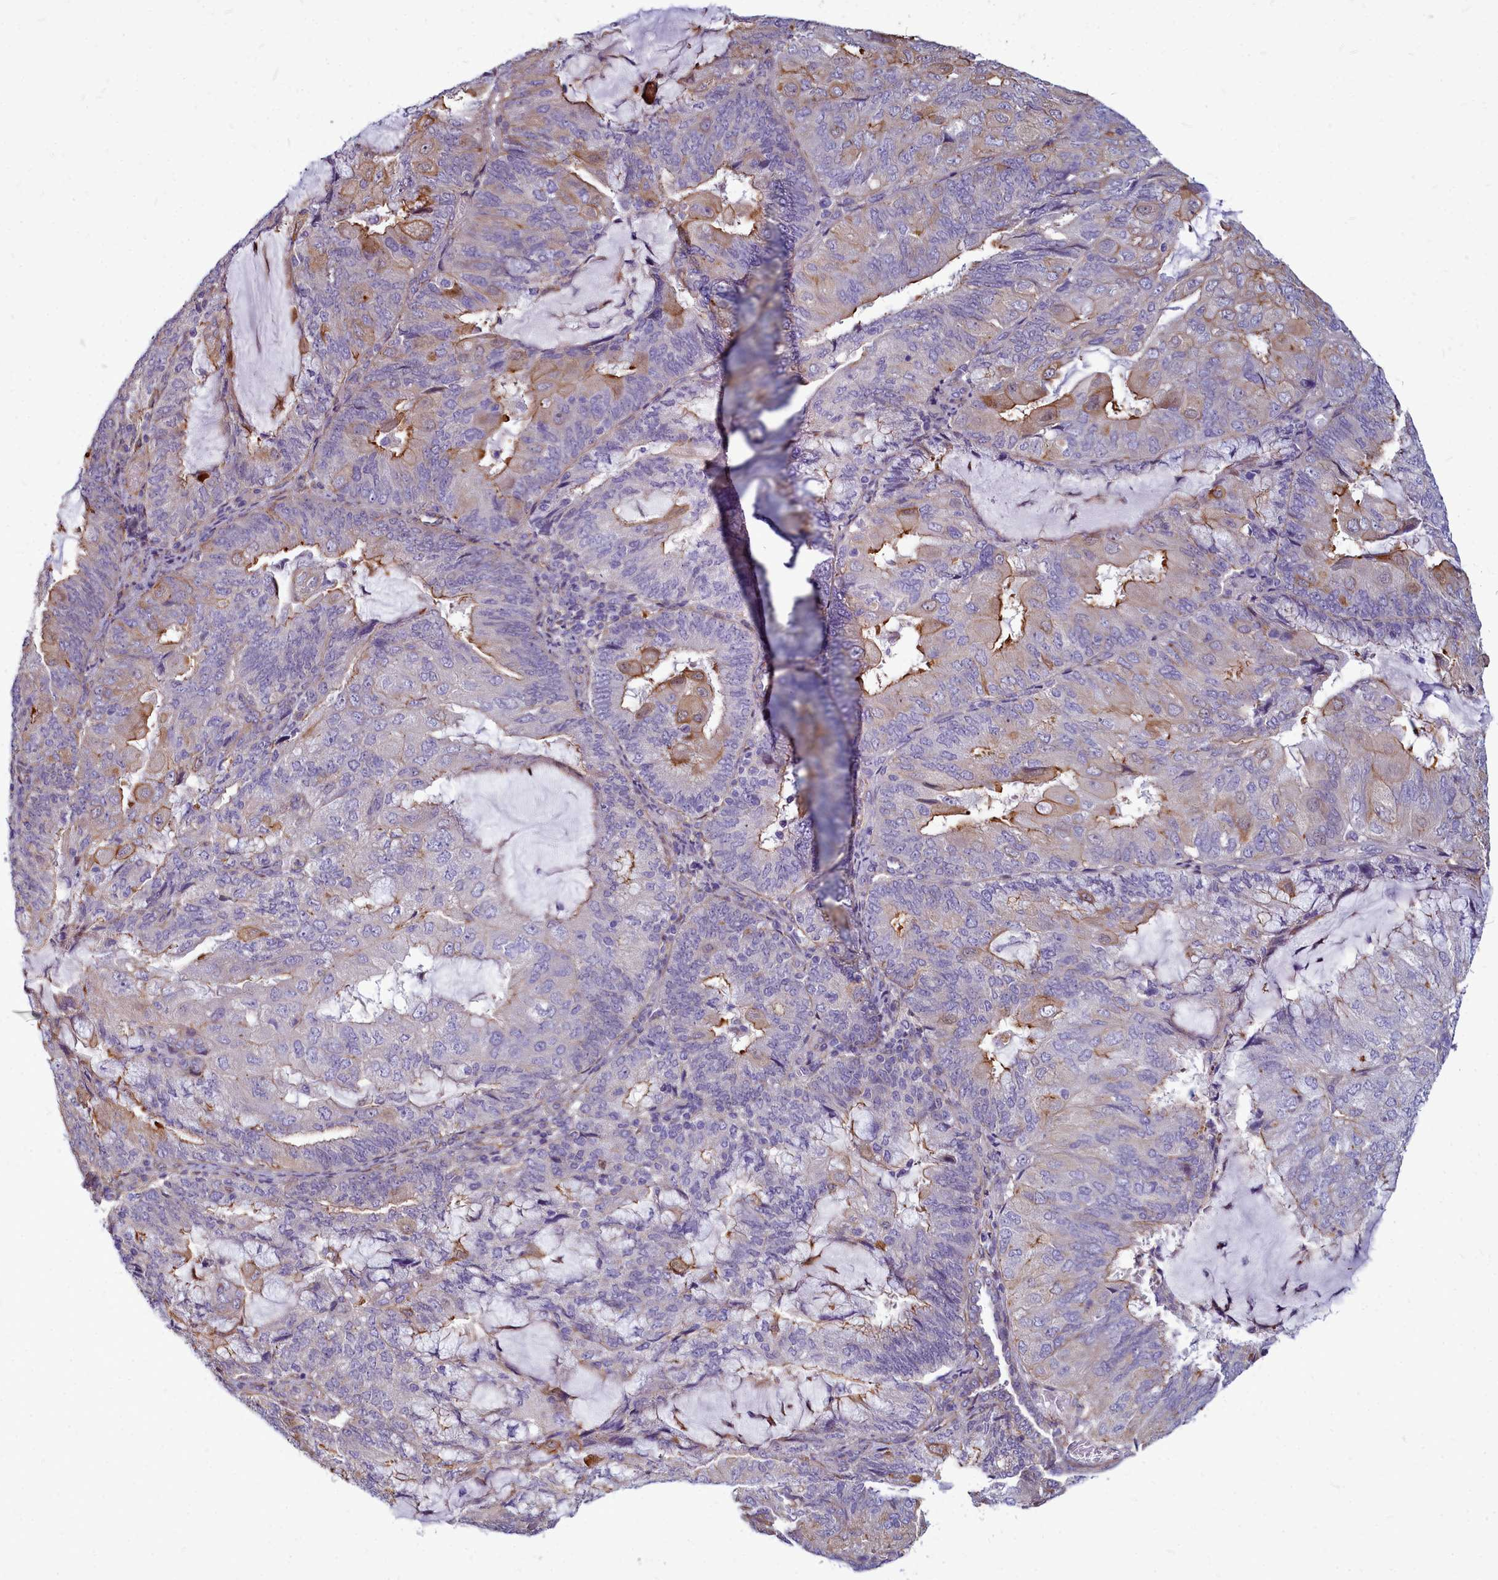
{"staining": {"intensity": "moderate", "quantity": "<25%", "location": "cytoplasmic/membranous"}, "tissue": "endometrial cancer", "cell_type": "Tumor cells", "image_type": "cancer", "snomed": [{"axis": "morphology", "description": "Adenocarcinoma, NOS"}, {"axis": "topography", "description": "Endometrium"}], "caption": "The image exhibits immunohistochemical staining of endometrial cancer (adenocarcinoma). There is moderate cytoplasmic/membranous positivity is present in approximately <25% of tumor cells. The staining was performed using DAB, with brown indicating positive protein expression. Nuclei are stained blue with hematoxylin.", "gene": "TTC5", "patient": {"sex": "female", "age": 81}}